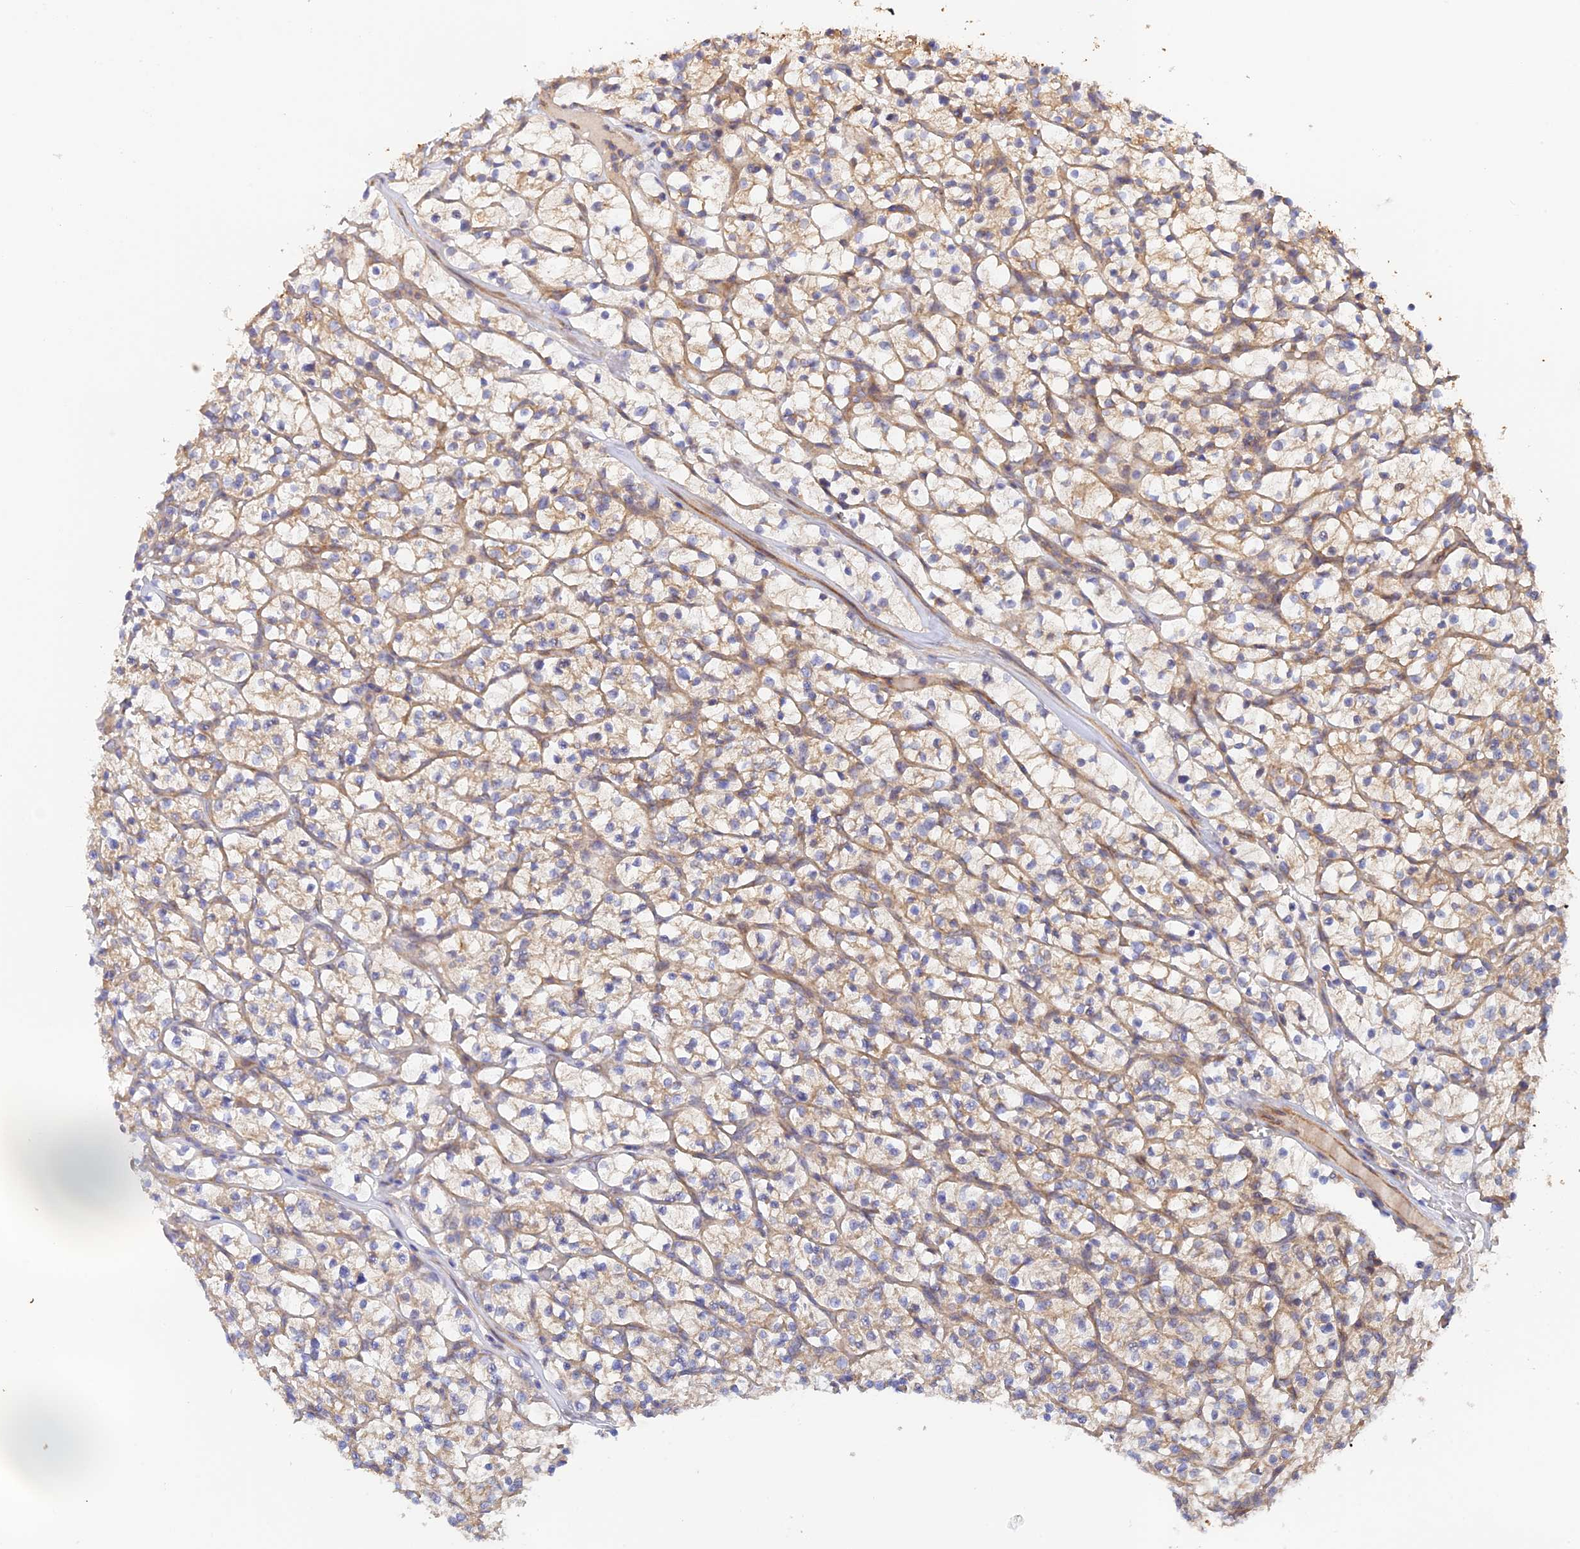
{"staining": {"intensity": "weak", "quantity": "25%-75%", "location": "cytoplasmic/membranous"}, "tissue": "renal cancer", "cell_type": "Tumor cells", "image_type": "cancer", "snomed": [{"axis": "morphology", "description": "Adenocarcinoma, NOS"}, {"axis": "topography", "description": "Kidney"}], "caption": "Tumor cells display low levels of weak cytoplasmic/membranous staining in approximately 25%-75% of cells in renal cancer (adenocarcinoma). The protein of interest is stained brown, and the nuclei are stained in blue (DAB IHC with brightfield microscopy, high magnification).", "gene": "MYO9A", "patient": {"sex": "female", "age": 64}}